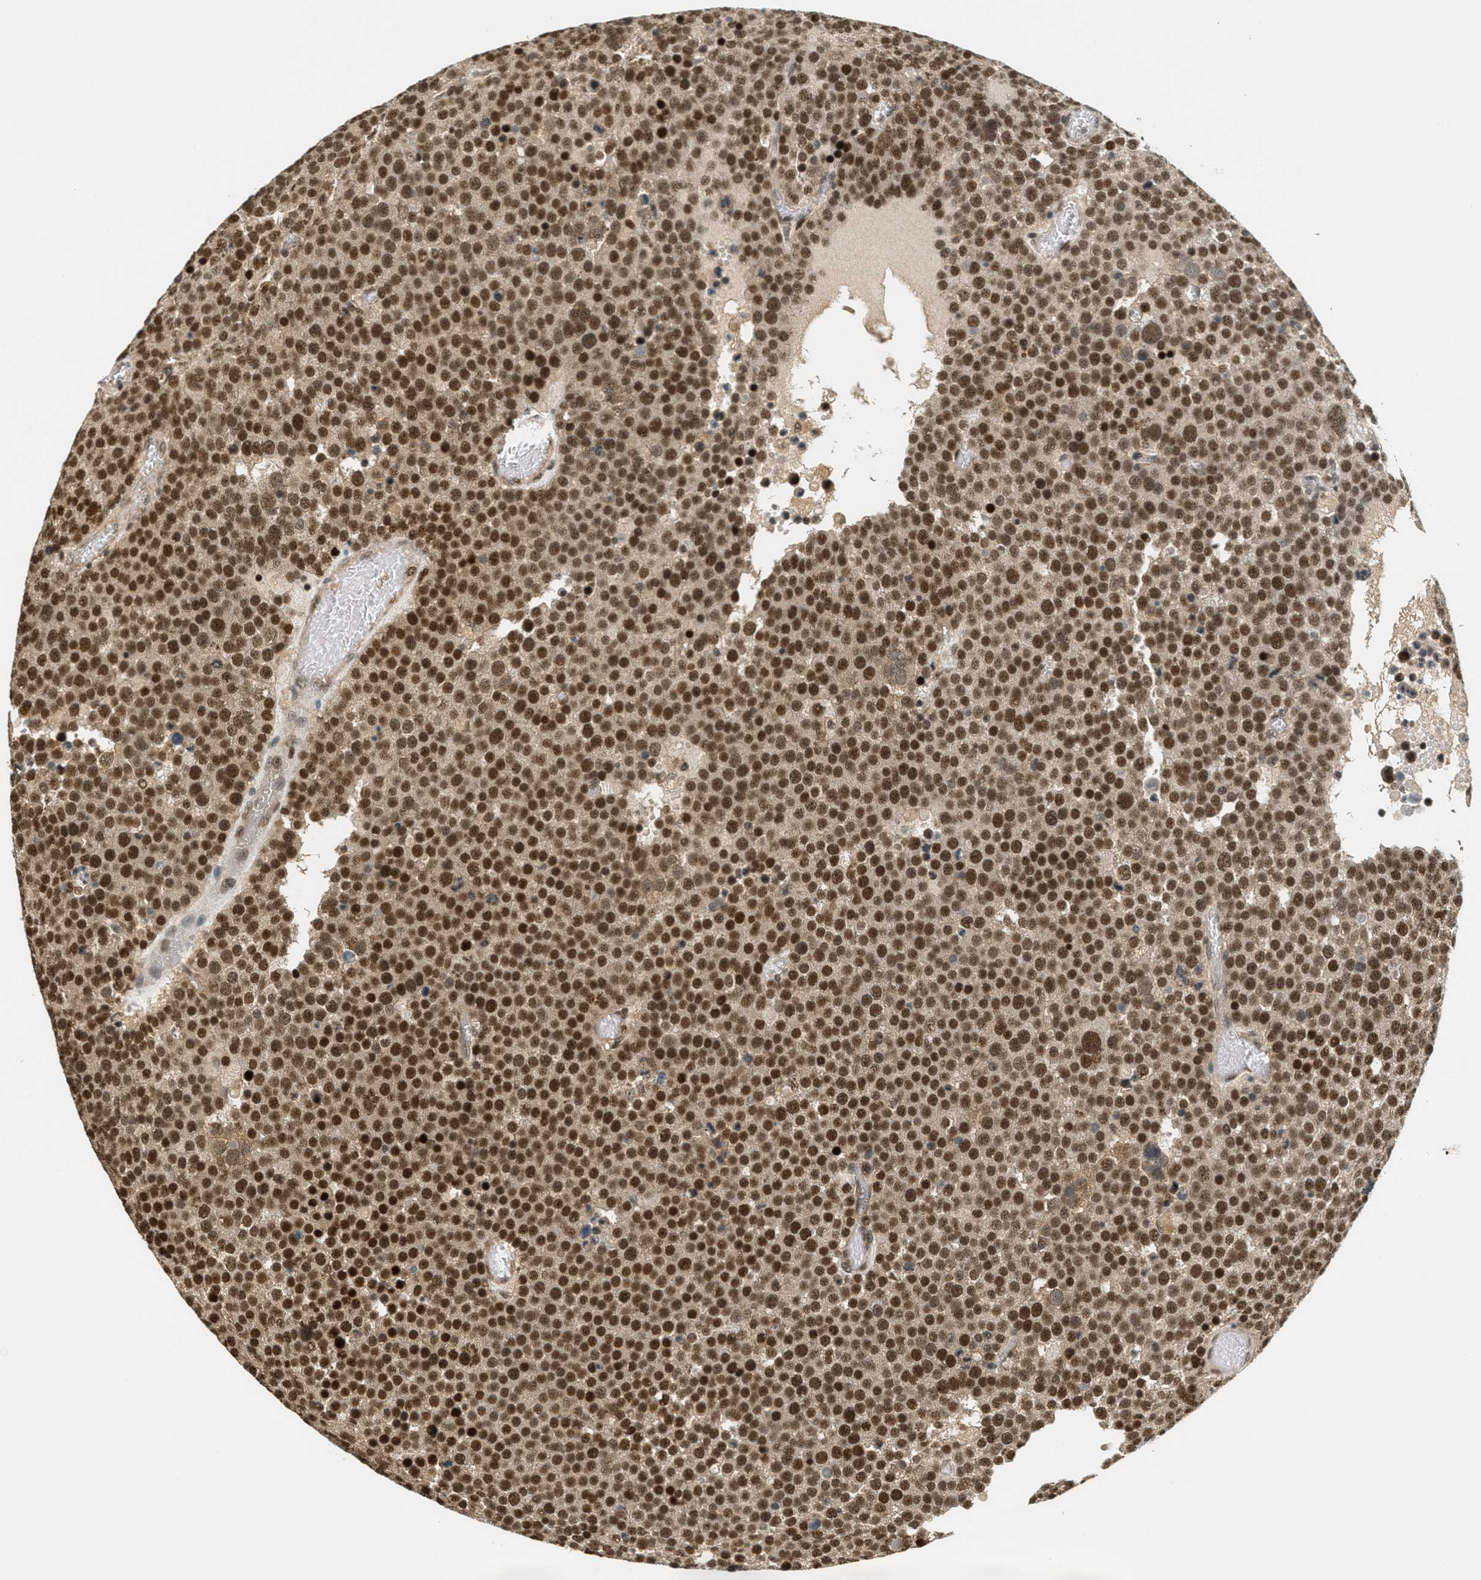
{"staining": {"intensity": "strong", "quantity": ">75%", "location": "cytoplasmic/membranous,nuclear"}, "tissue": "testis cancer", "cell_type": "Tumor cells", "image_type": "cancer", "snomed": [{"axis": "morphology", "description": "Normal tissue, NOS"}, {"axis": "morphology", "description": "Seminoma, NOS"}, {"axis": "topography", "description": "Testis"}], "caption": "A histopathology image of seminoma (testis) stained for a protein demonstrates strong cytoplasmic/membranous and nuclear brown staining in tumor cells. The staining was performed using DAB to visualize the protein expression in brown, while the nuclei were stained in blue with hematoxylin (Magnification: 20x).", "gene": "FOXM1", "patient": {"sex": "male", "age": 71}}